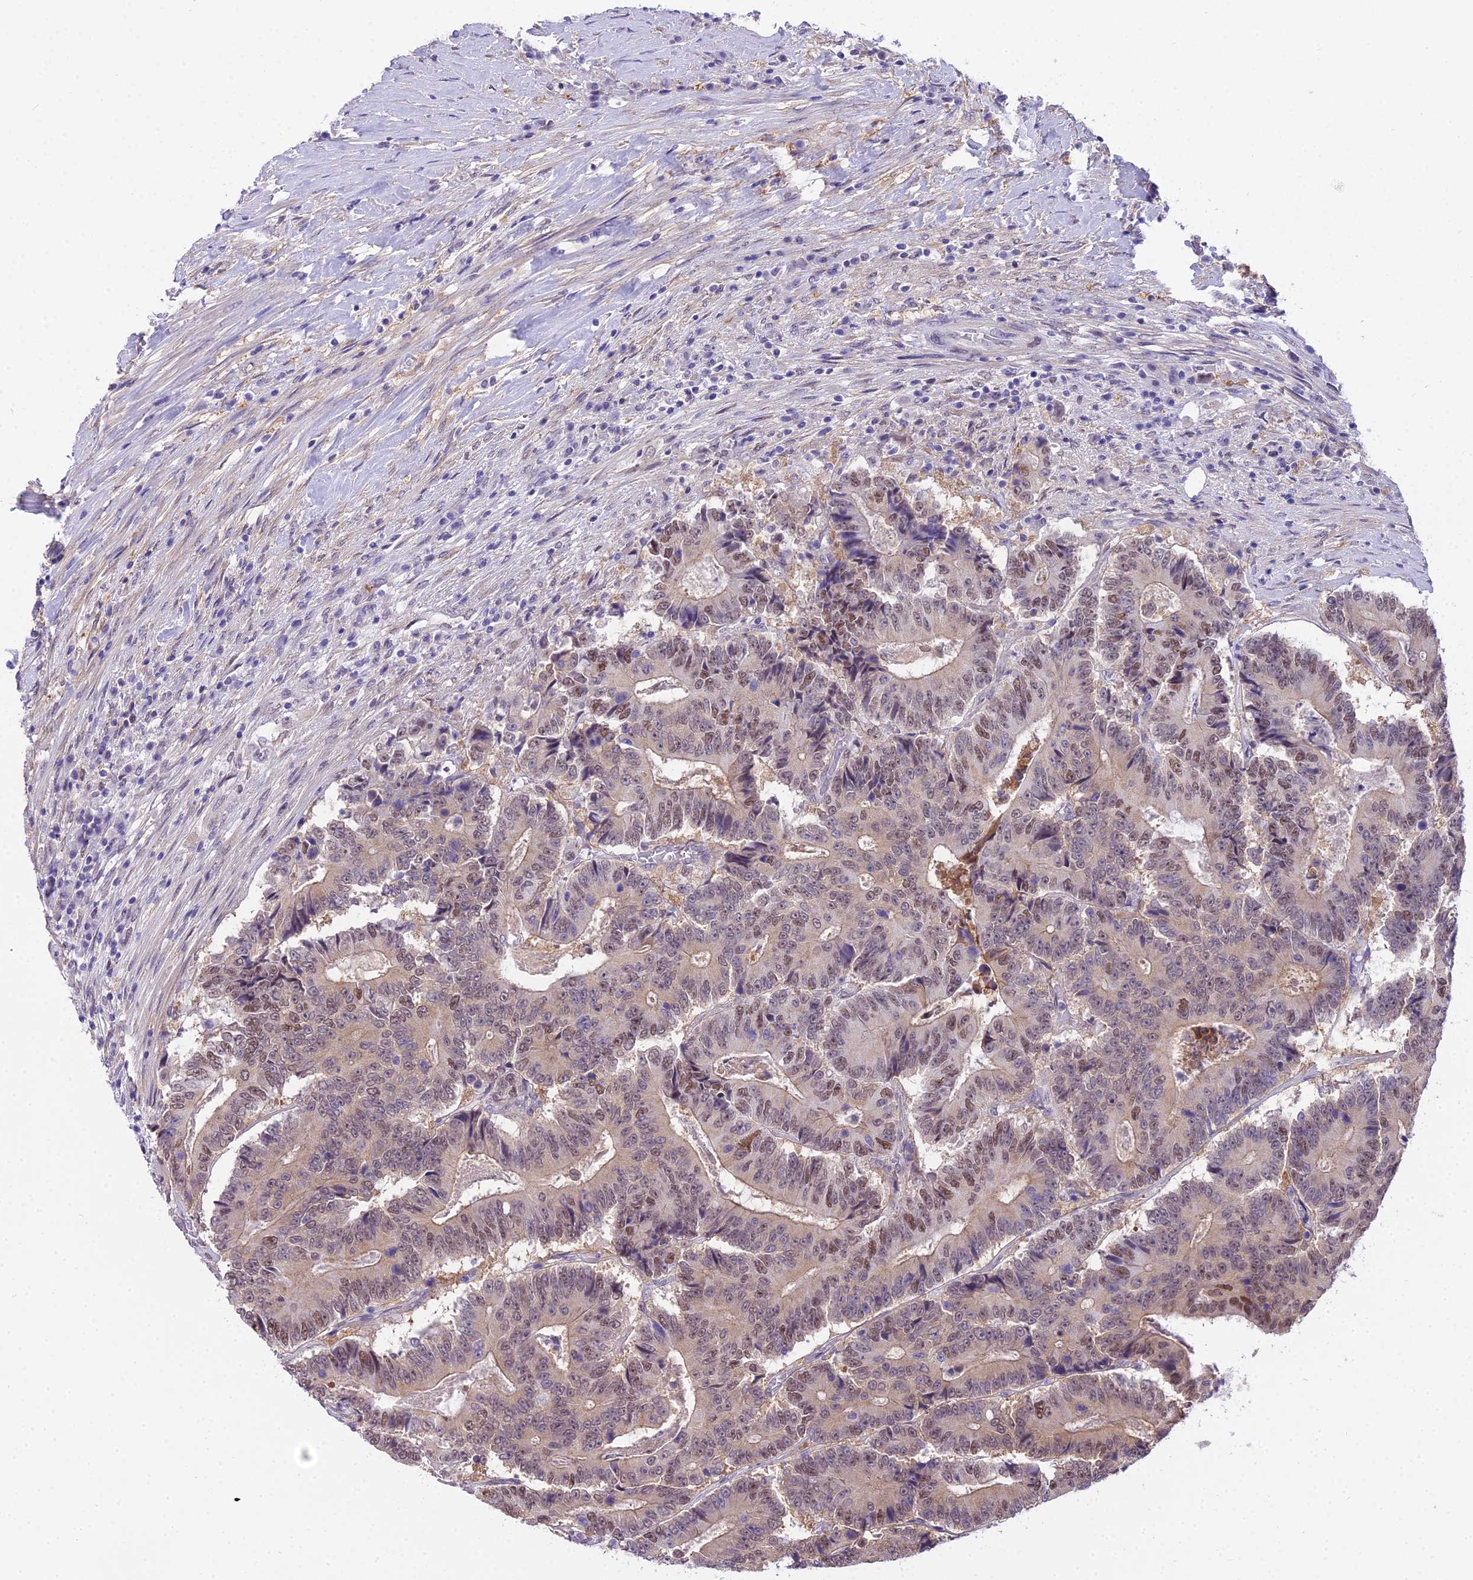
{"staining": {"intensity": "weak", "quantity": "25%-75%", "location": "nuclear"}, "tissue": "colorectal cancer", "cell_type": "Tumor cells", "image_type": "cancer", "snomed": [{"axis": "morphology", "description": "Adenocarcinoma, NOS"}, {"axis": "topography", "description": "Colon"}], "caption": "Colorectal cancer (adenocarcinoma) was stained to show a protein in brown. There is low levels of weak nuclear staining in approximately 25%-75% of tumor cells.", "gene": "MAT2A", "patient": {"sex": "male", "age": 83}}